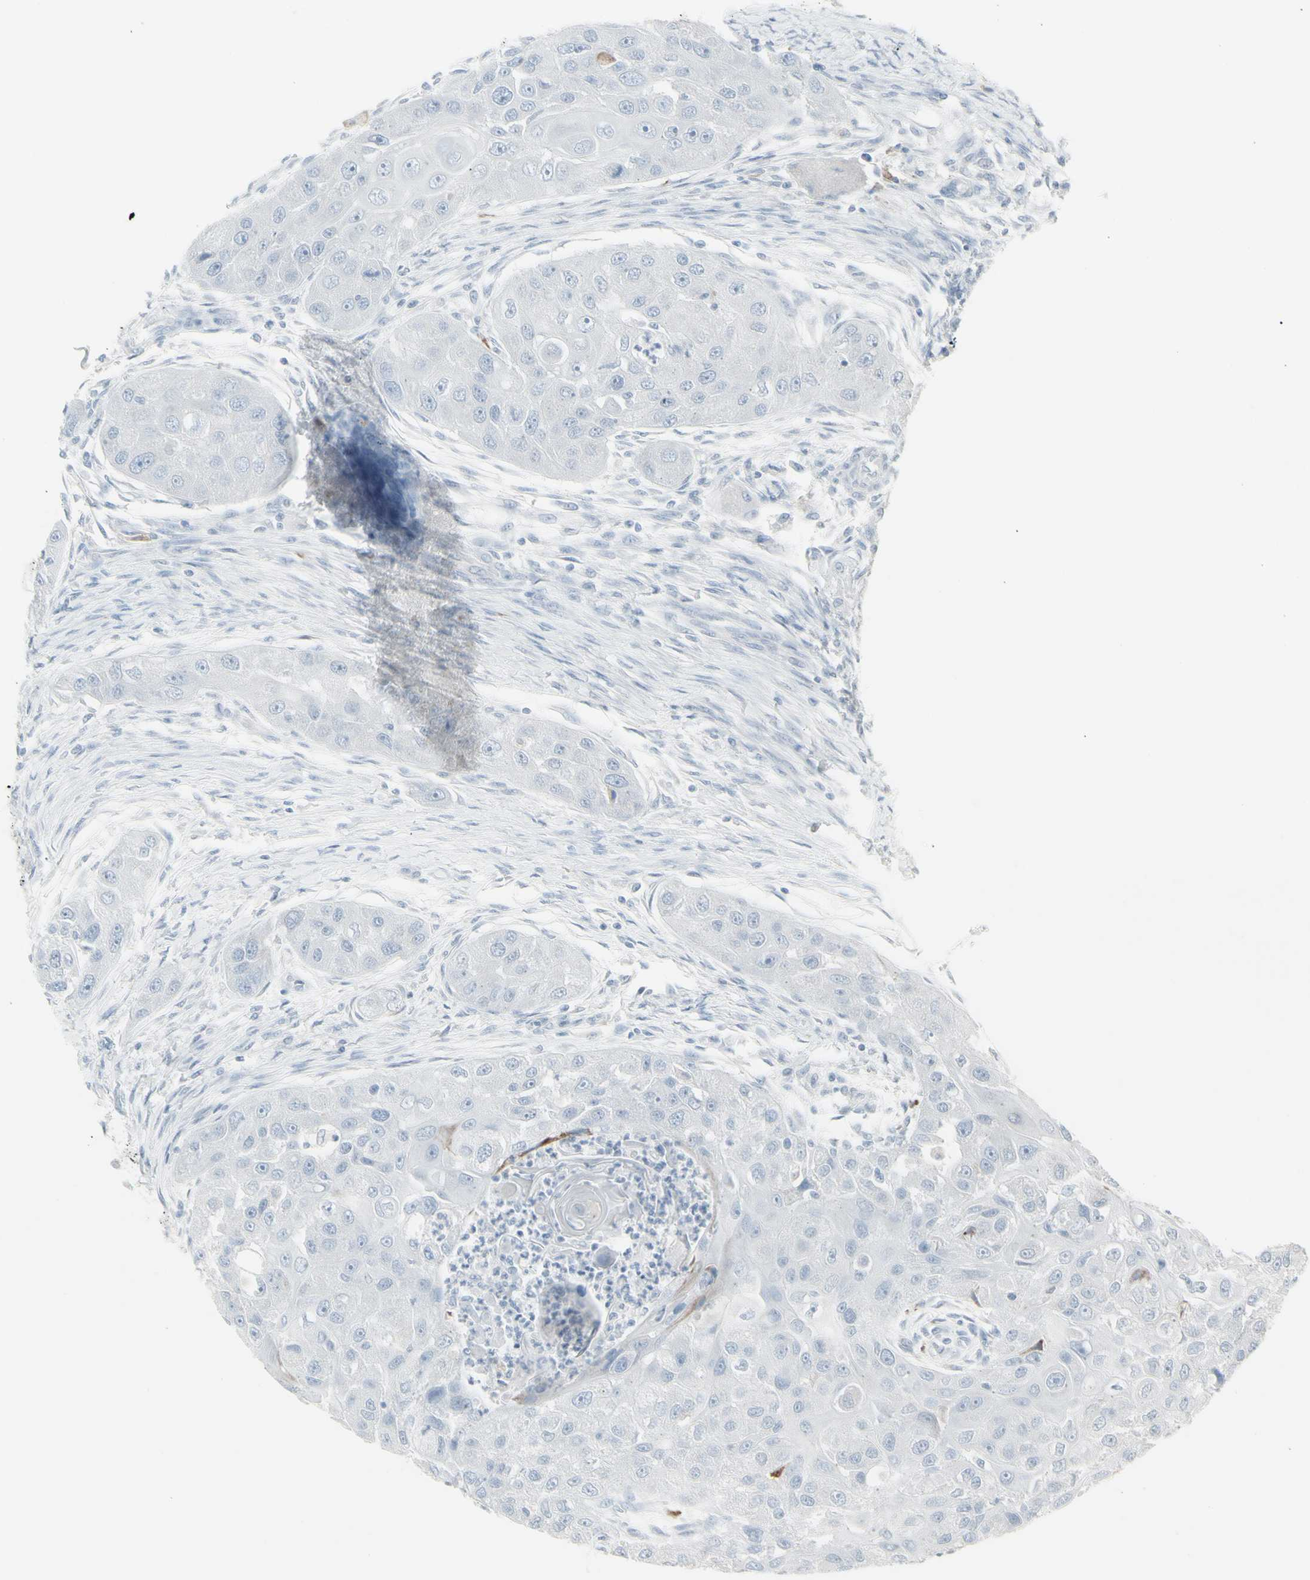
{"staining": {"intensity": "negative", "quantity": "none", "location": "none"}, "tissue": "head and neck cancer", "cell_type": "Tumor cells", "image_type": "cancer", "snomed": [{"axis": "morphology", "description": "Normal tissue, NOS"}, {"axis": "morphology", "description": "Squamous cell carcinoma, NOS"}, {"axis": "topography", "description": "Skeletal muscle"}, {"axis": "topography", "description": "Head-Neck"}], "caption": "High power microscopy micrograph of an immunohistochemistry (IHC) image of head and neck squamous cell carcinoma, revealing no significant positivity in tumor cells.", "gene": "YBX2", "patient": {"sex": "male", "age": 51}}